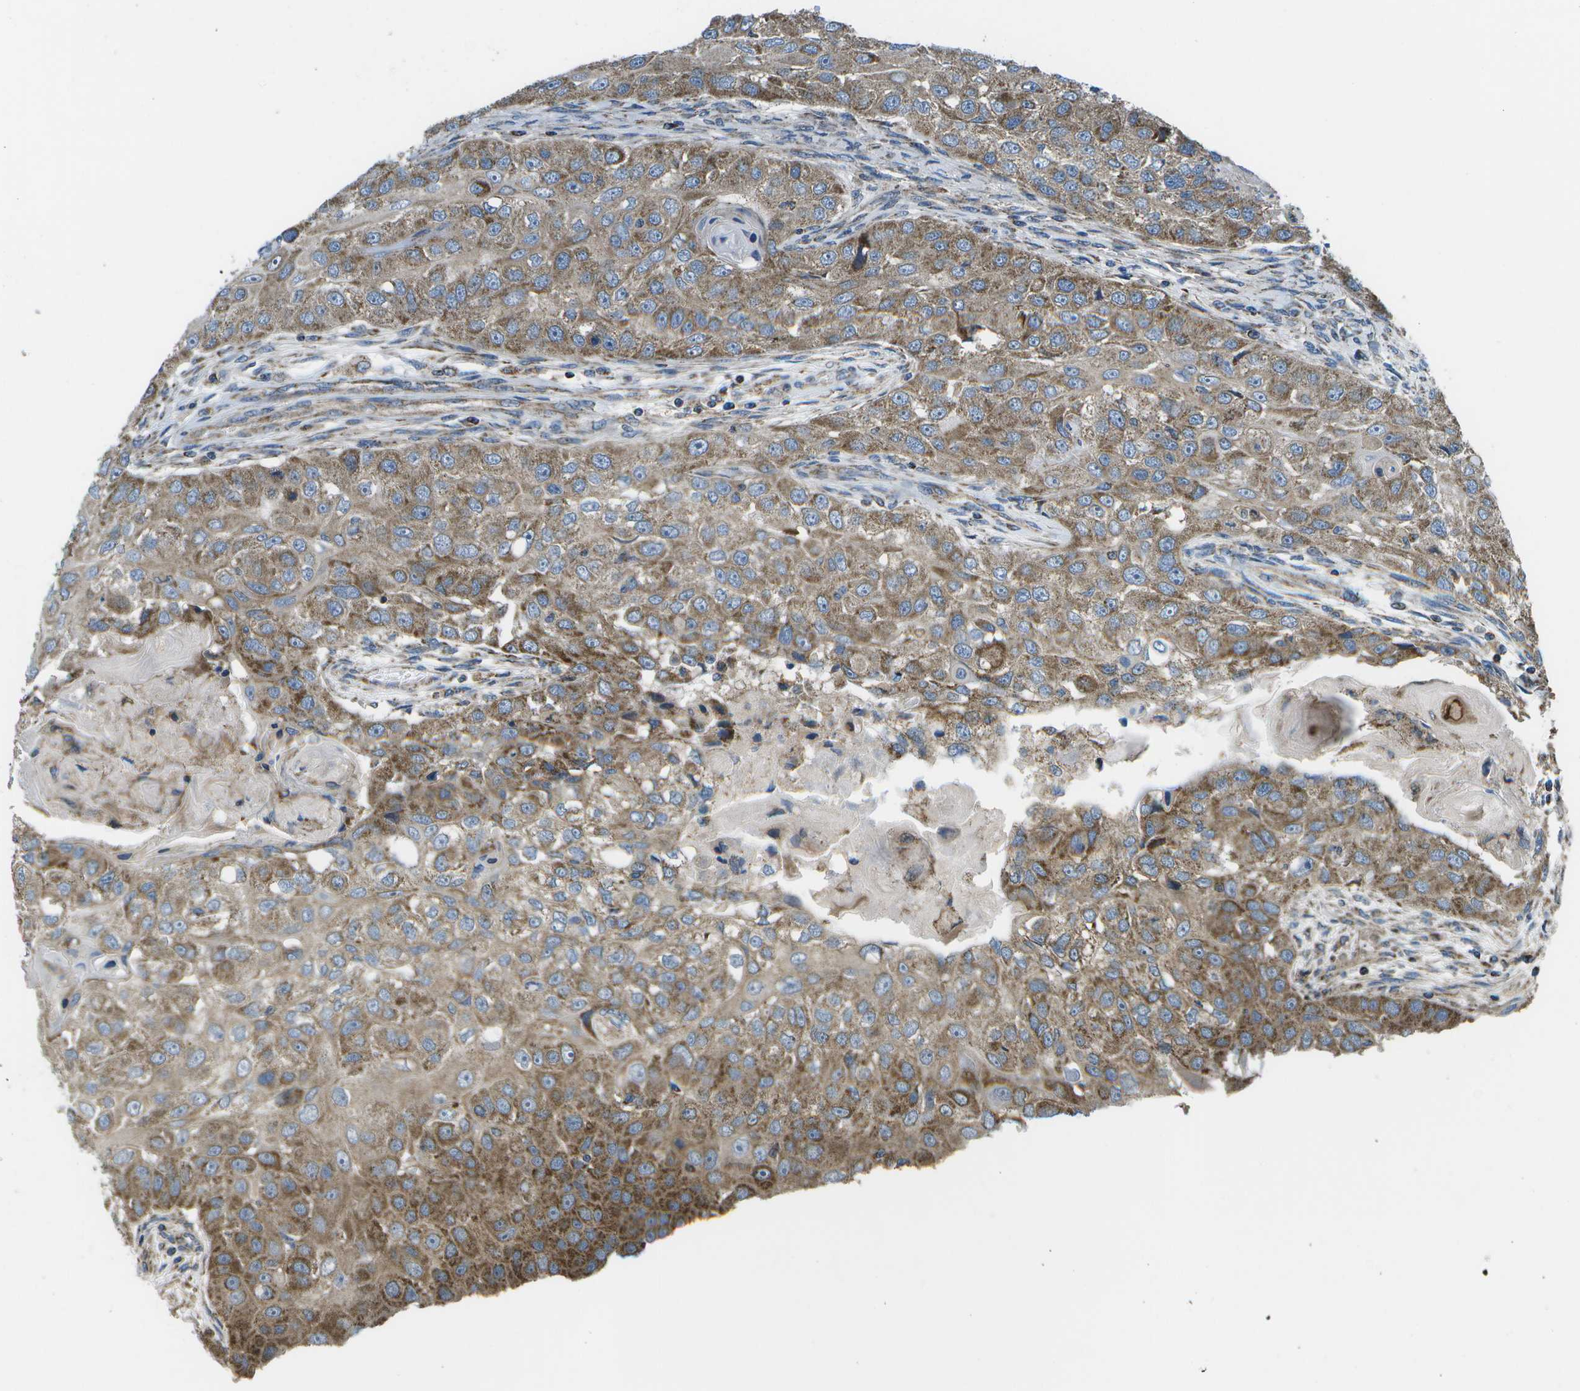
{"staining": {"intensity": "moderate", "quantity": ">75%", "location": "cytoplasmic/membranous"}, "tissue": "head and neck cancer", "cell_type": "Tumor cells", "image_type": "cancer", "snomed": [{"axis": "morphology", "description": "Normal tissue, NOS"}, {"axis": "morphology", "description": "Squamous cell carcinoma, NOS"}, {"axis": "topography", "description": "Skeletal muscle"}, {"axis": "topography", "description": "Head-Neck"}], "caption": "Immunohistochemistry micrograph of head and neck cancer (squamous cell carcinoma) stained for a protein (brown), which reveals medium levels of moderate cytoplasmic/membranous staining in about >75% of tumor cells.", "gene": "MVK", "patient": {"sex": "male", "age": 51}}